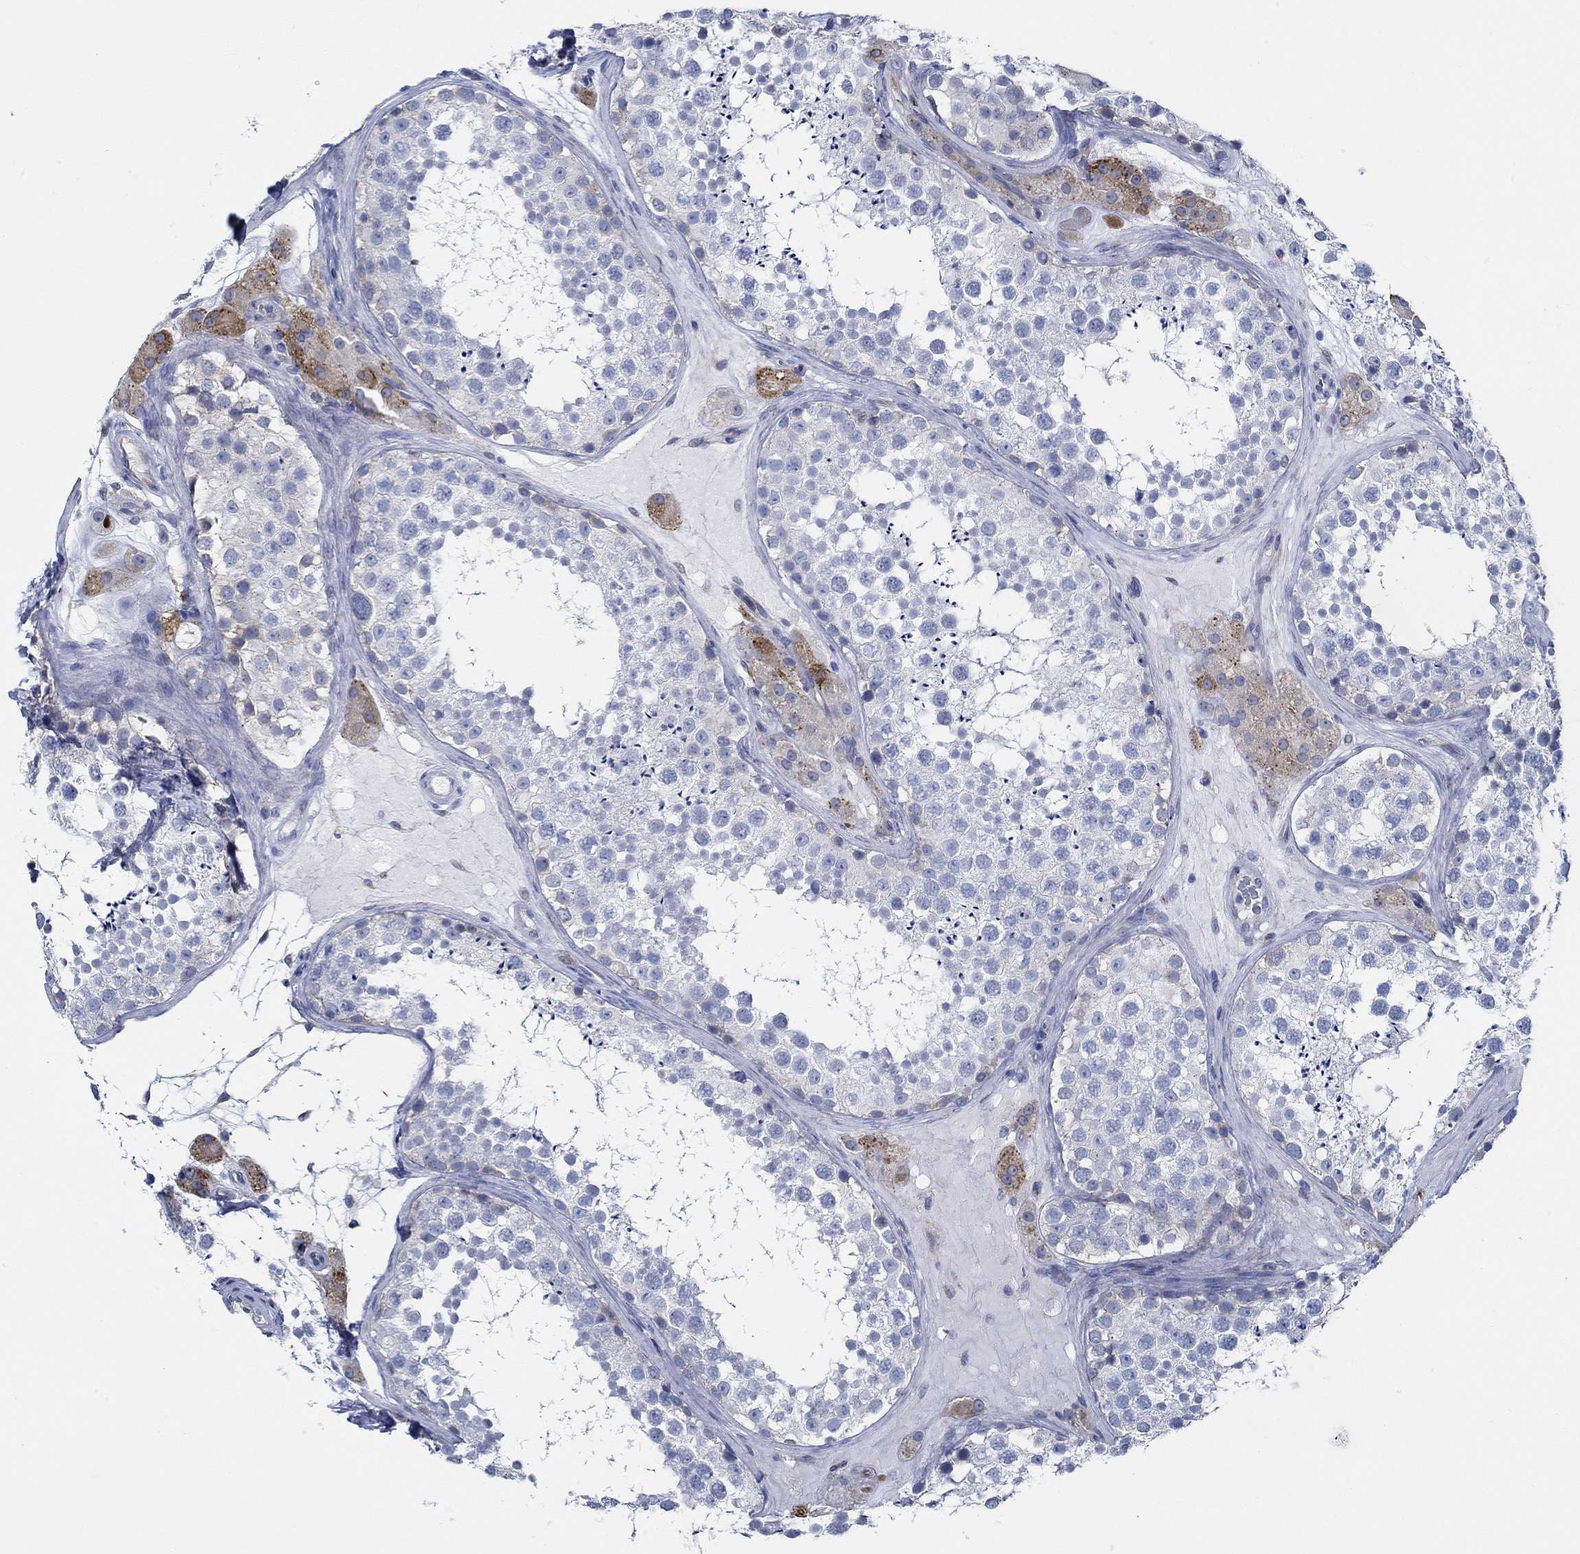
{"staining": {"intensity": "negative", "quantity": "none", "location": "none"}, "tissue": "testis", "cell_type": "Cells in seminiferous ducts", "image_type": "normal", "snomed": [{"axis": "morphology", "description": "Normal tissue, NOS"}, {"axis": "topography", "description": "Testis"}], "caption": "This is an IHC histopathology image of benign testis. There is no staining in cells in seminiferous ducts.", "gene": "HECW2", "patient": {"sex": "male", "age": 41}}